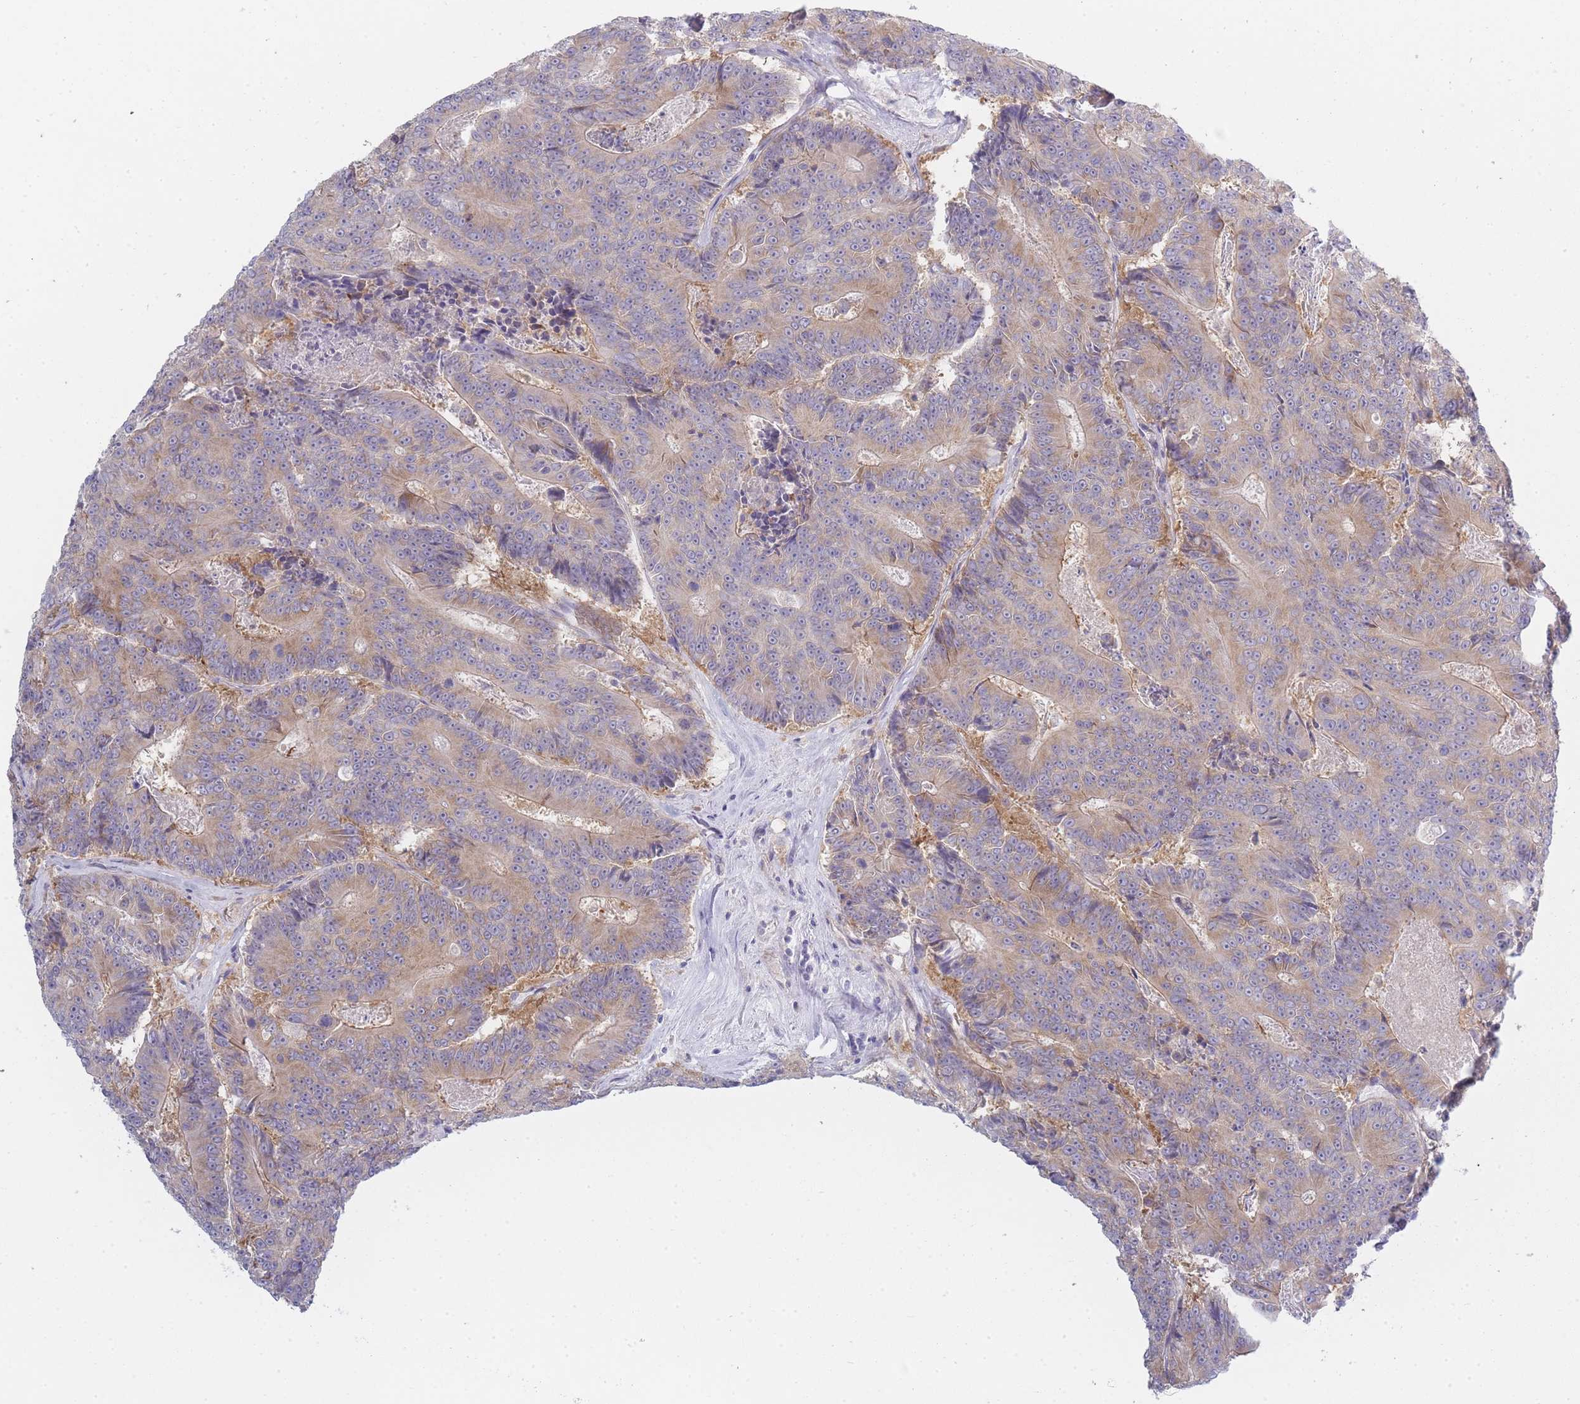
{"staining": {"intensity": "moderate", "quantity": "25%-75%", "location": "cytoplasmic/membranous"}, "tissue": "colorectal cancer", "cell_type": "Tumor cells", "image_type": "cancer", "snomed": [{"axis": "morphology", "description": "Adenocarcinoma, NOS"}, {"axis": "topography", "description": "Colon"}], "caption": "A brown stain shows moderate cytoplasmic/membranous expression of a protein in human colorectal cancer tumor cells. (brown staining indicates protein expression, while blue staining denotes nuclei).", "gene": "OR5L2", "patient": {"sex": "male", "age": 83}}